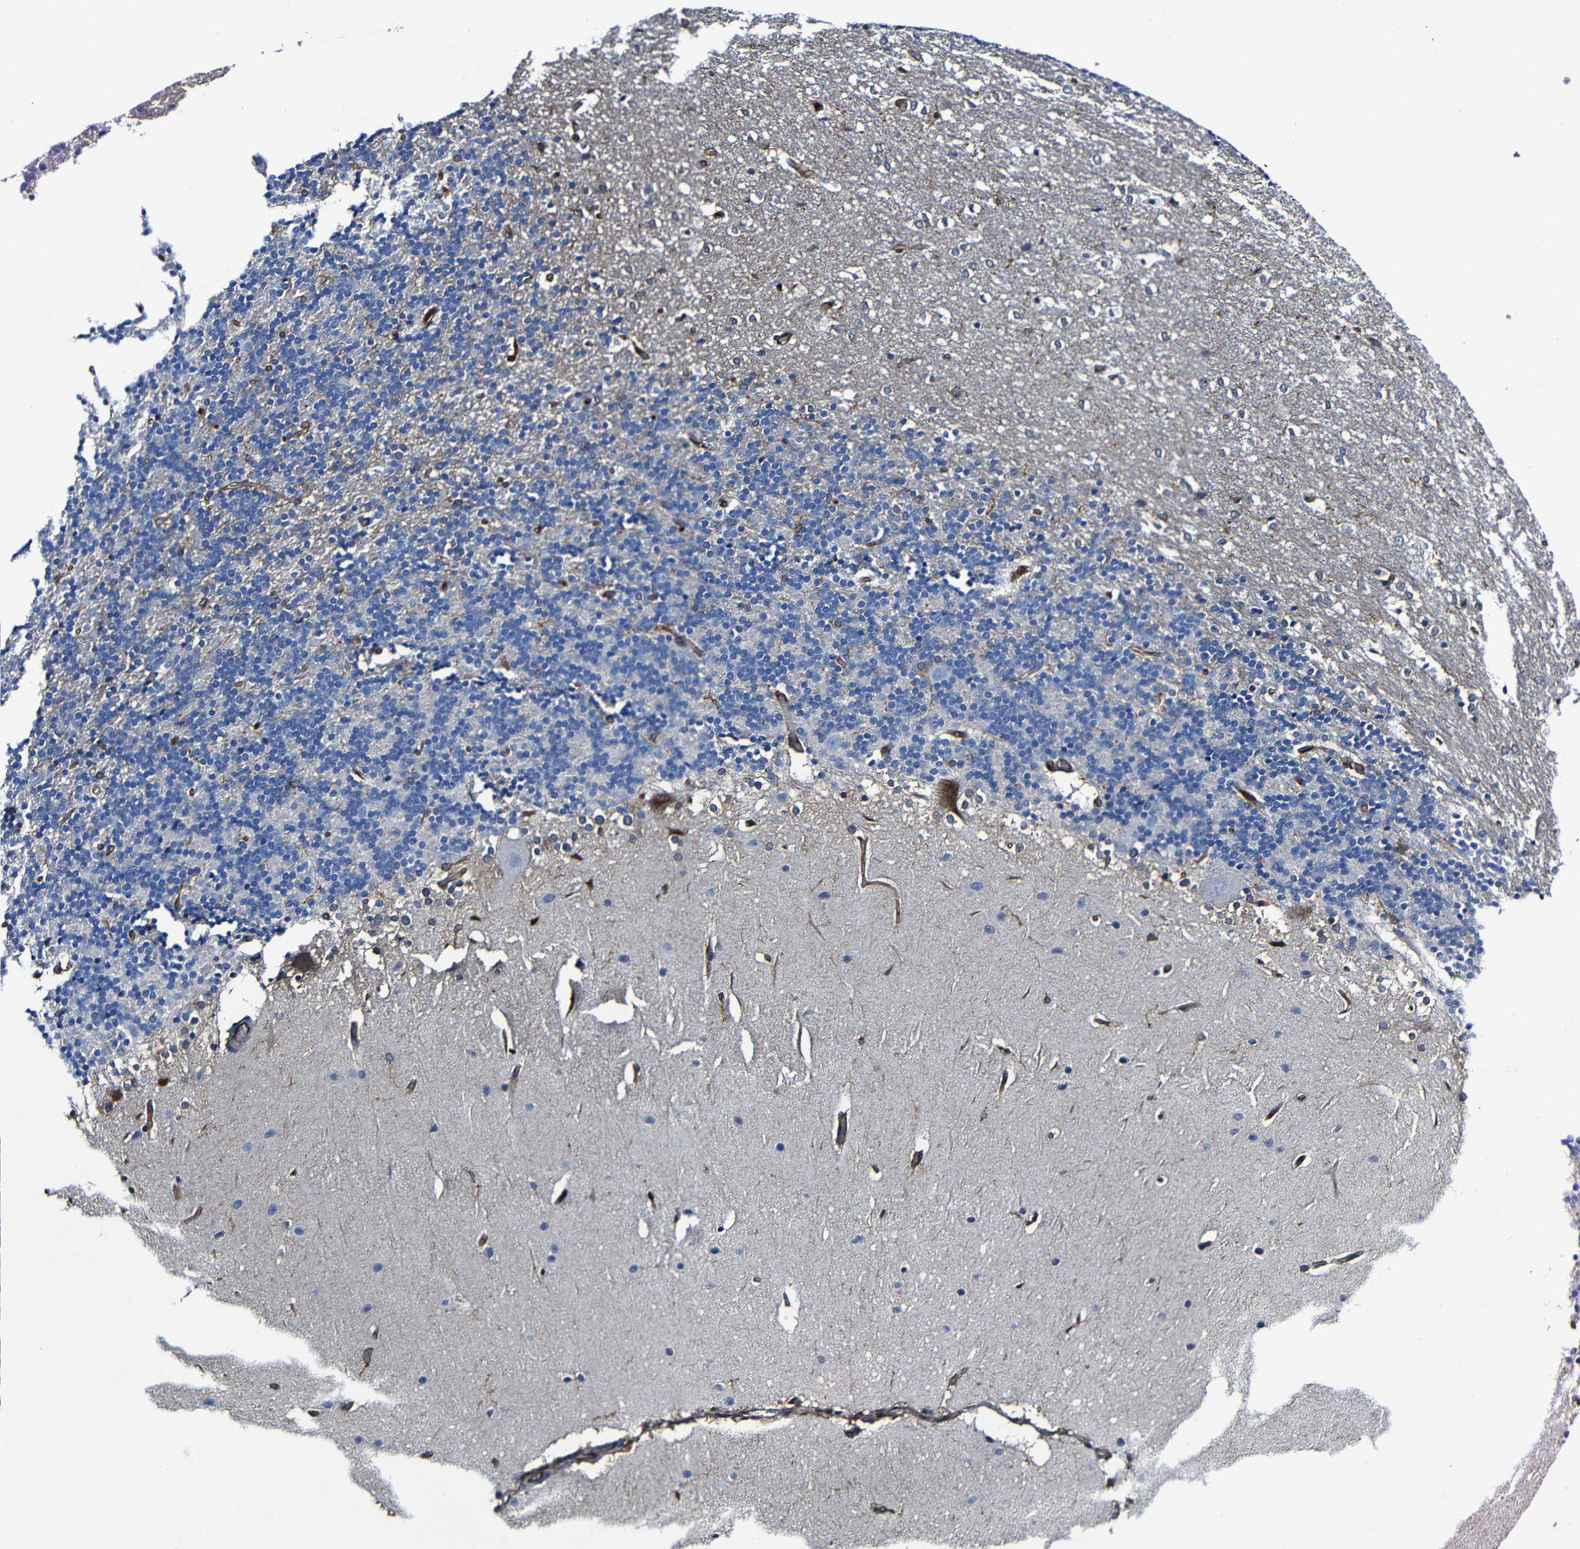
{"staining": {"intensity": "negative", "quantity": "none", "location": "none"}, "tissue": "cerebellum", "cell_type": "Cells in granular layer", "image_type": "normal", "snomed": [{"axis": "morphology", "description": "Normal tissue, NOS"}, {"axis": "topography", "description": "Cerebellum"}], "caption": "Cells in granular layer are negative for protein expression in normal human cerebellum. (Brightfield microscopy of DAB (3,3'-diaminobenzidine) immunohistochemistry (IHC) at high magnification).", "gene": "MSN", "patient": {"sex": "female", "age": 19}}